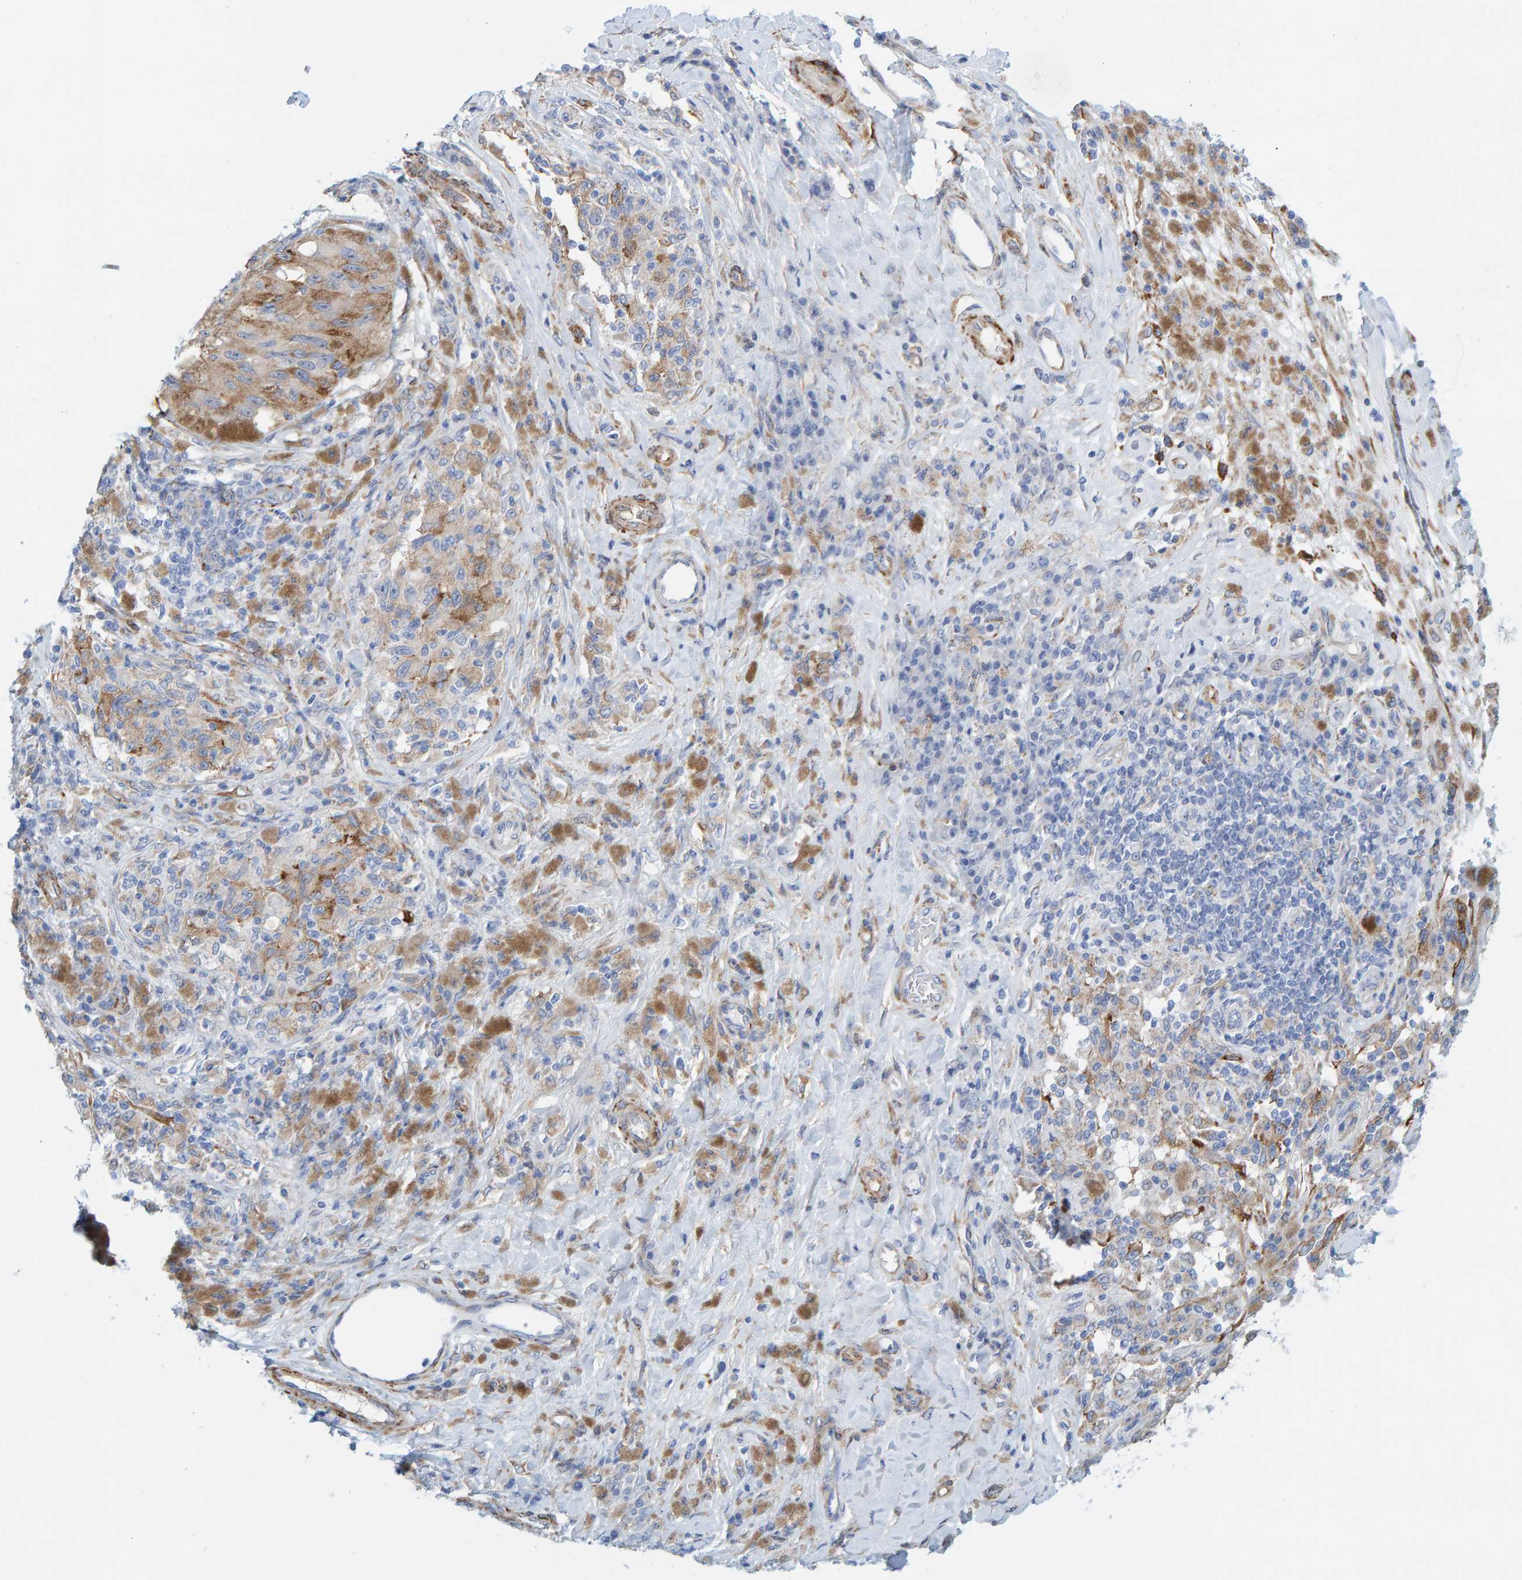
{"staining": {"intensity": "negative", "quantity": "none", "location": "none"}, "tissue": "melanoma", "cell_type": "Tumor cells", "image_type": "cancer", "snomed": [{"axis": "morphology", "description": "Malignant melanoma, NOS"}, {"axis": "topography", "description": "Skin"}], "caption": "This is an immunohistochemistry (IHC) histopathology image of human melanoma. There is no positivity in tumor cells.", "gene": "MAP1B", "patient": {"sex": "female", "age": 73}}